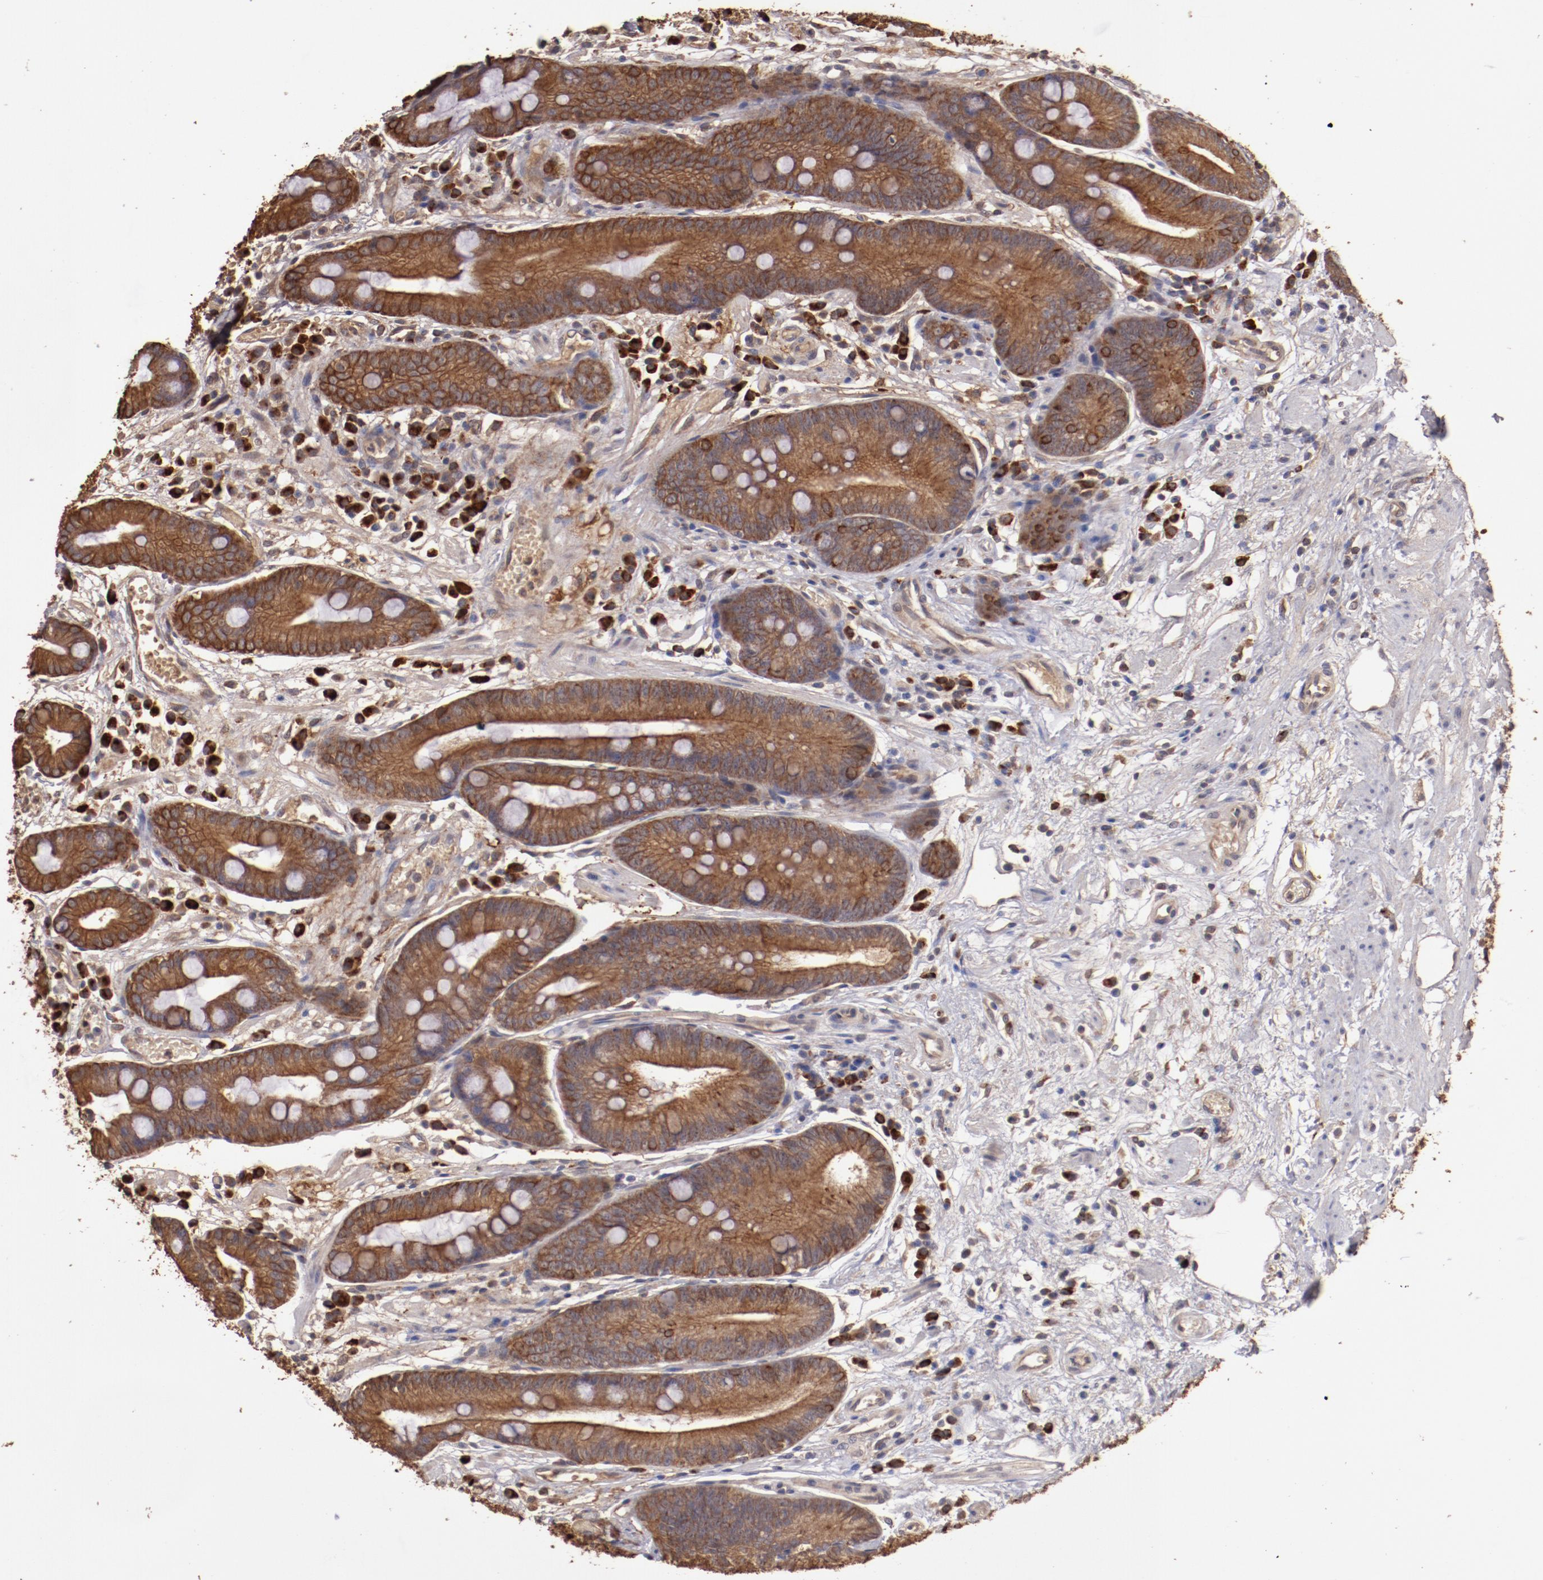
{"staining": {"intensity": "moderate", "quantity": ">75%", "location": "cytoplasmic/membranous"}, "tissue": "stomach", "cell_type": "Glandular cells", "image_type": "normal", "snomed": [{"axis": "morphology", "description": "Normal tissue, NOS"}, {"axis": "morphology", "description": "Inflammation, NOS"}, {"axis": "topography", "description": "Stomach, lower"}], "caption": "Stomach stained with a brown dye exhibits moderate cytoplasmic/membranous positive staining in about >75% of glandular cells.", "gene": "SRRD", "patient": {"sex": "male", "age": 59}}